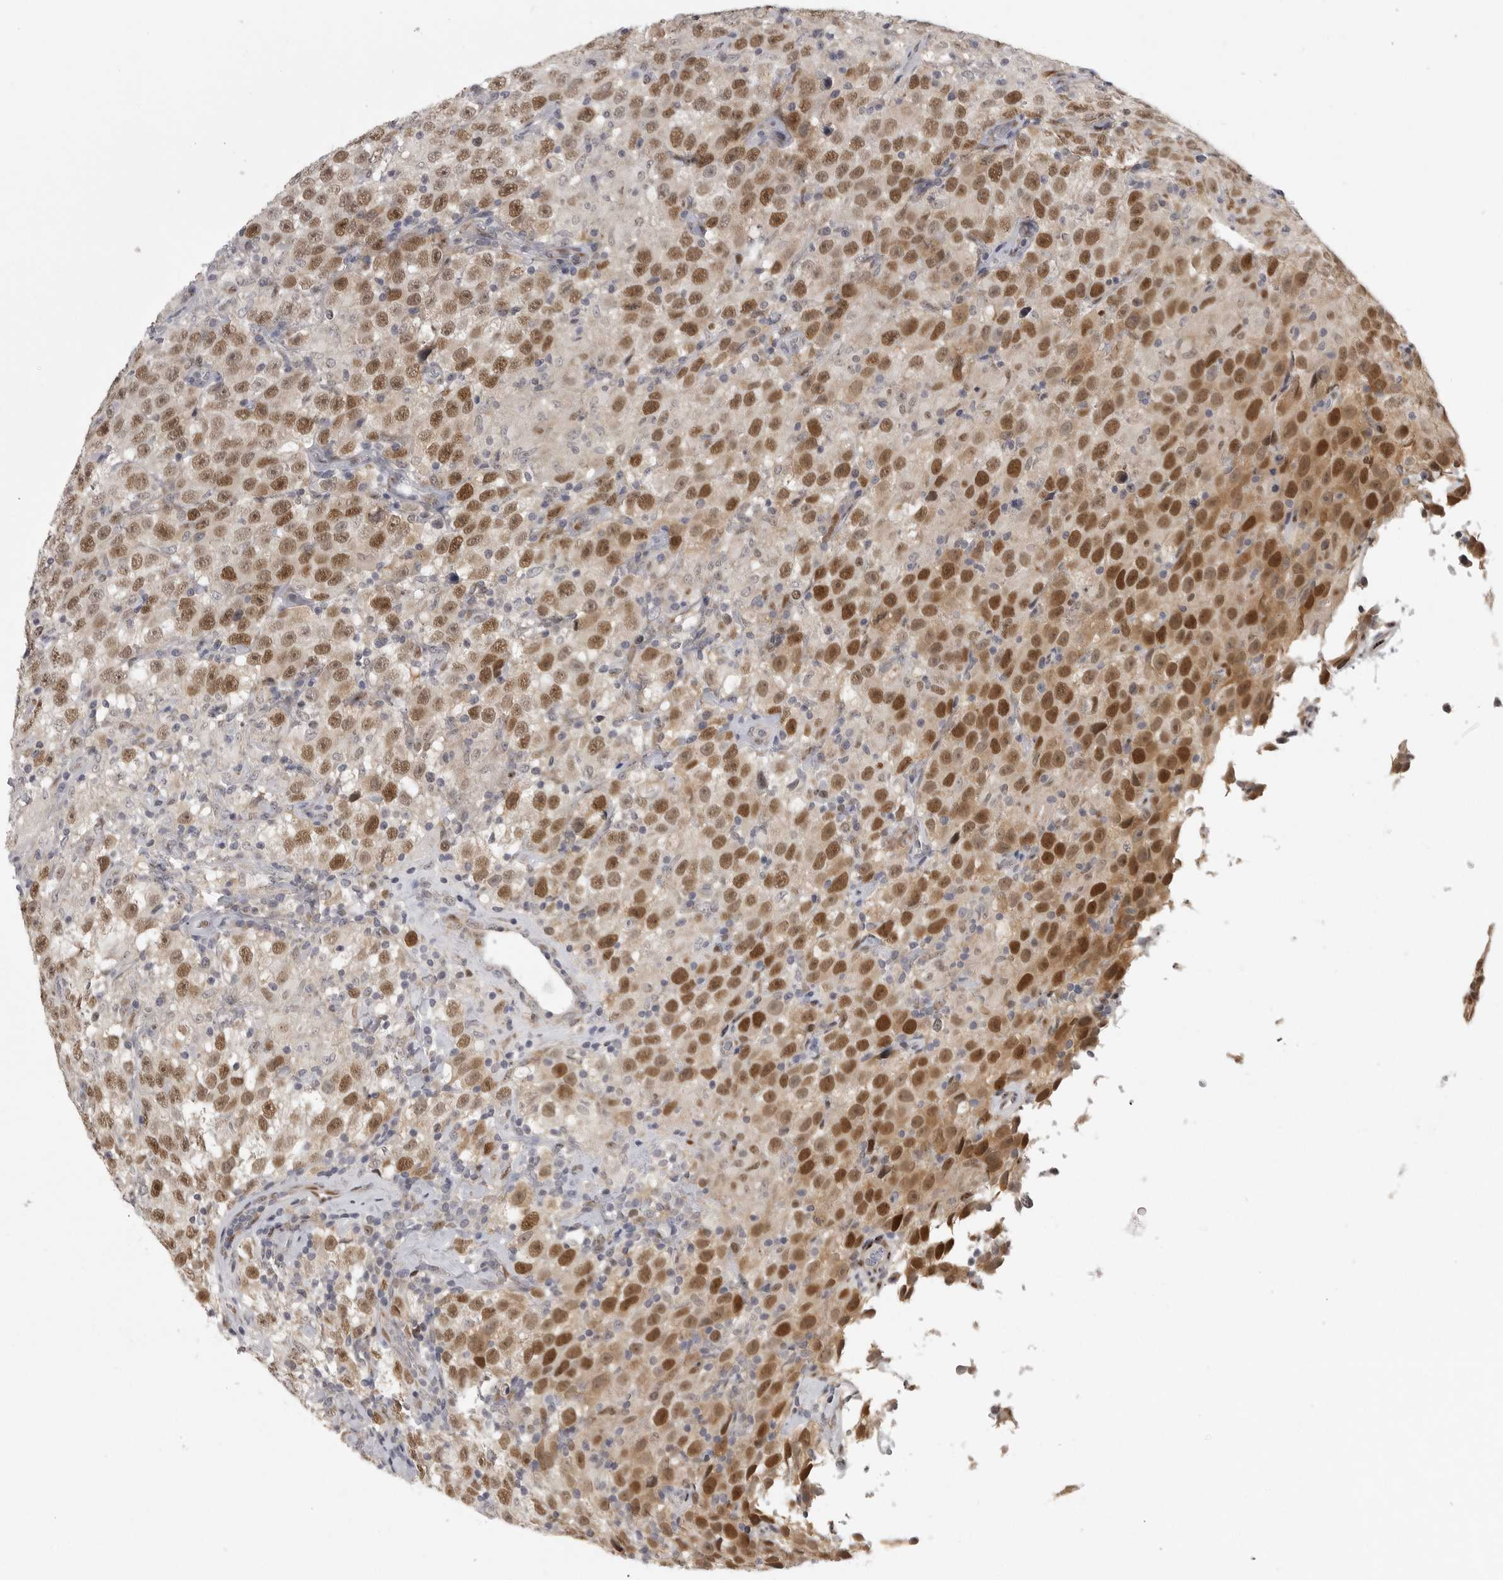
{"staining": {"intensity": "moderate", "quantity": ">75%", "location": "nuclear"}, "tissue": "testis cancer", "cell_type": "Tumor cells", "image_type": "cancer", "snomed": [{"axis": "morphology", "description": "Seminoma, NOS"}, {"axis": "topography", "description": "Testis"}], "caption": "Approximately >75% of tumor cells in testis cancer (seminoma) display moderate nuclear protein staining as visualized by brown immunohistochemical staining.", "gene": "POLE2", "patient": {"sex": "male", "age": 41}}